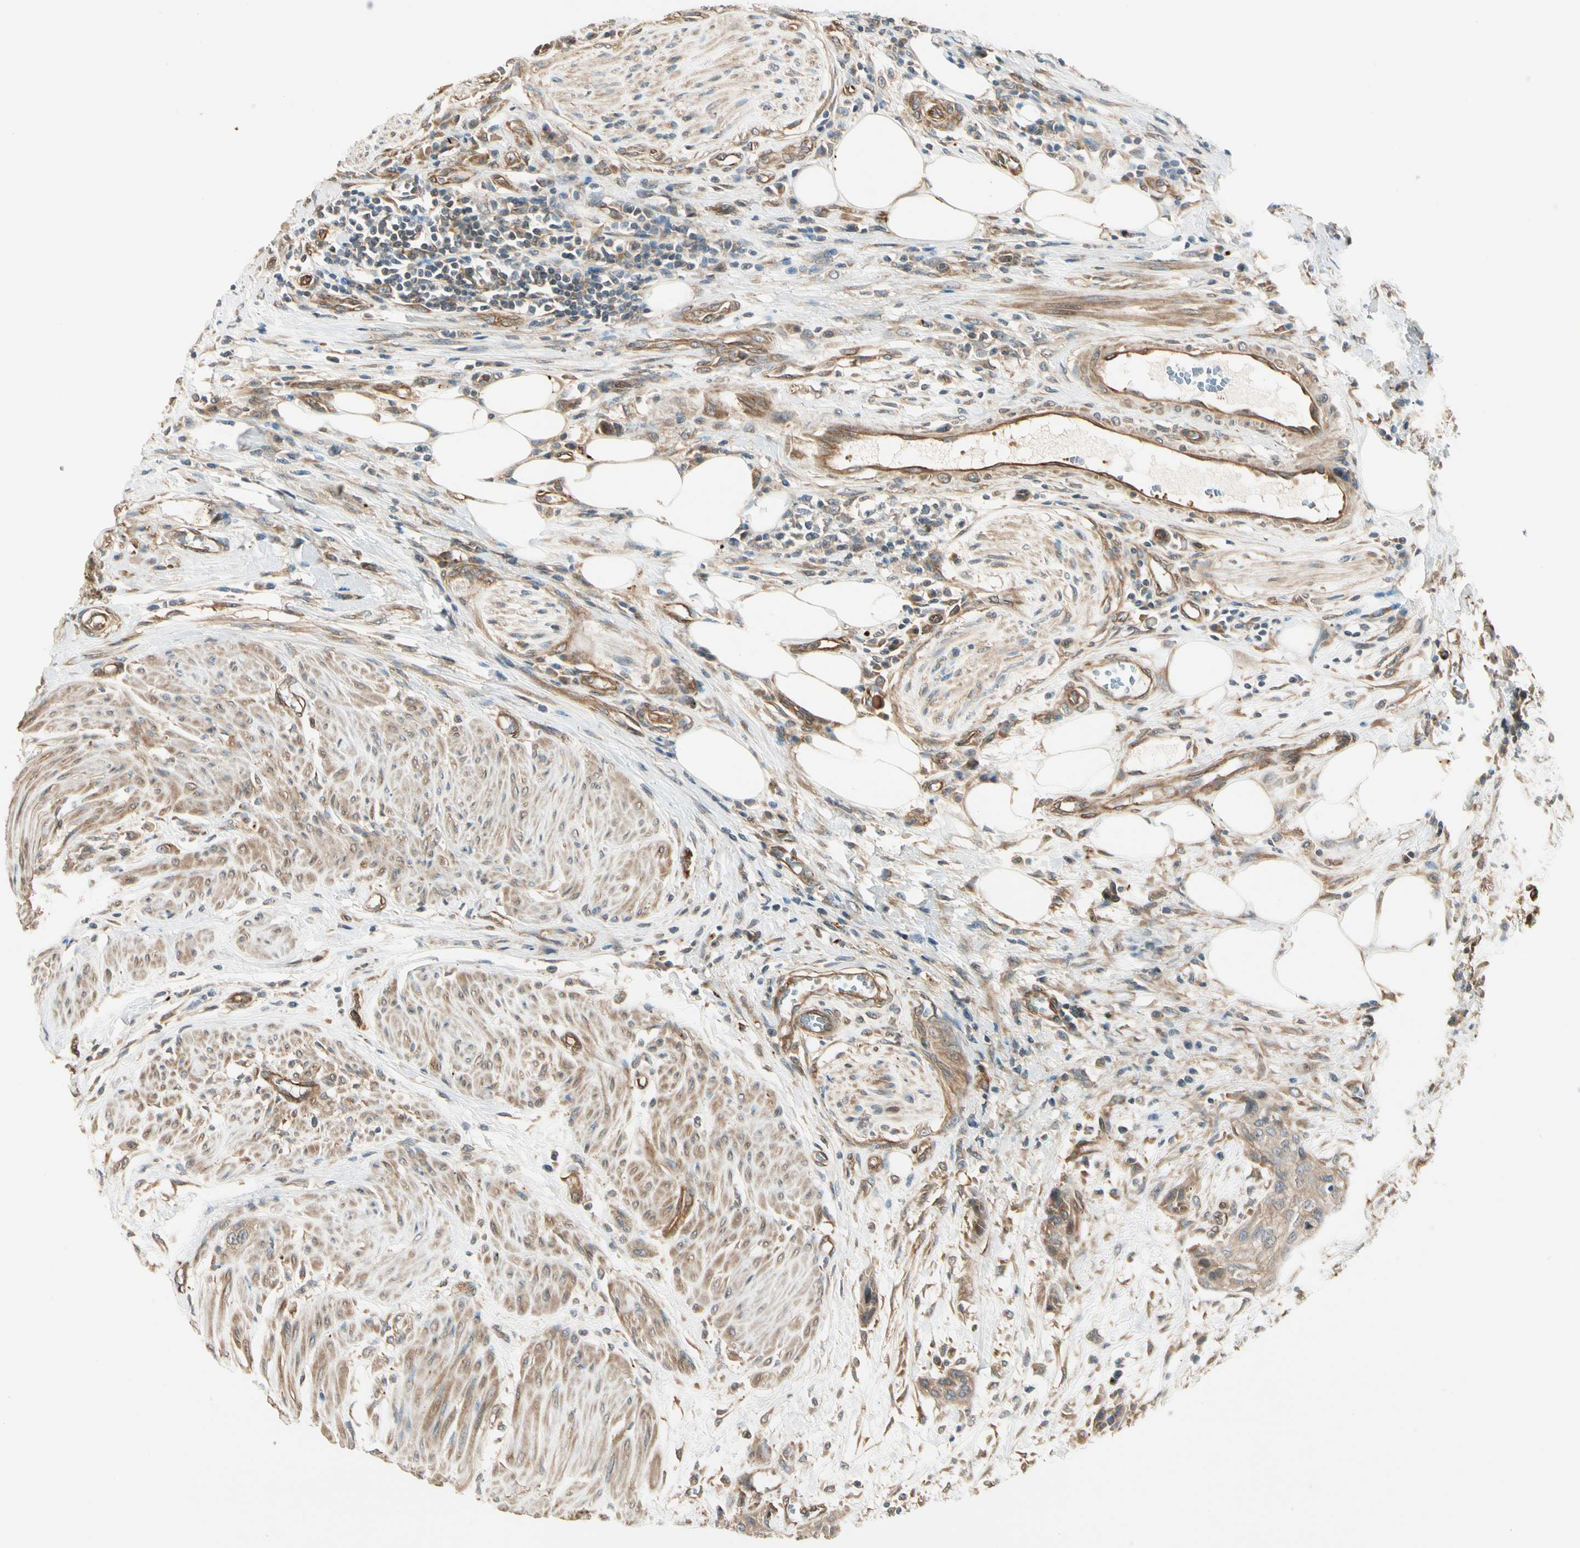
{"staining": {"intensity": "weak", "quantity": ">75%", "location": "cytoplasmic/membranous"}, "tissue": "urothelial cancer", "cell_type": "Tumor cells", "image_type": "cancer", "snomed": [{"axis": "morphology", "description": "Urothelial carcinoma, High grade"}, {"axis": "topography", "description": "Urinary bladder"}], "caption": "Brown immunohistochemical staining in urothelial carcinoma (high-grade) shows weak cytoplasmic/membranous positivity in about >75% of tumor cells.", "gene": "ROCK2", "patient": {"sex": "male", "age": 35}}